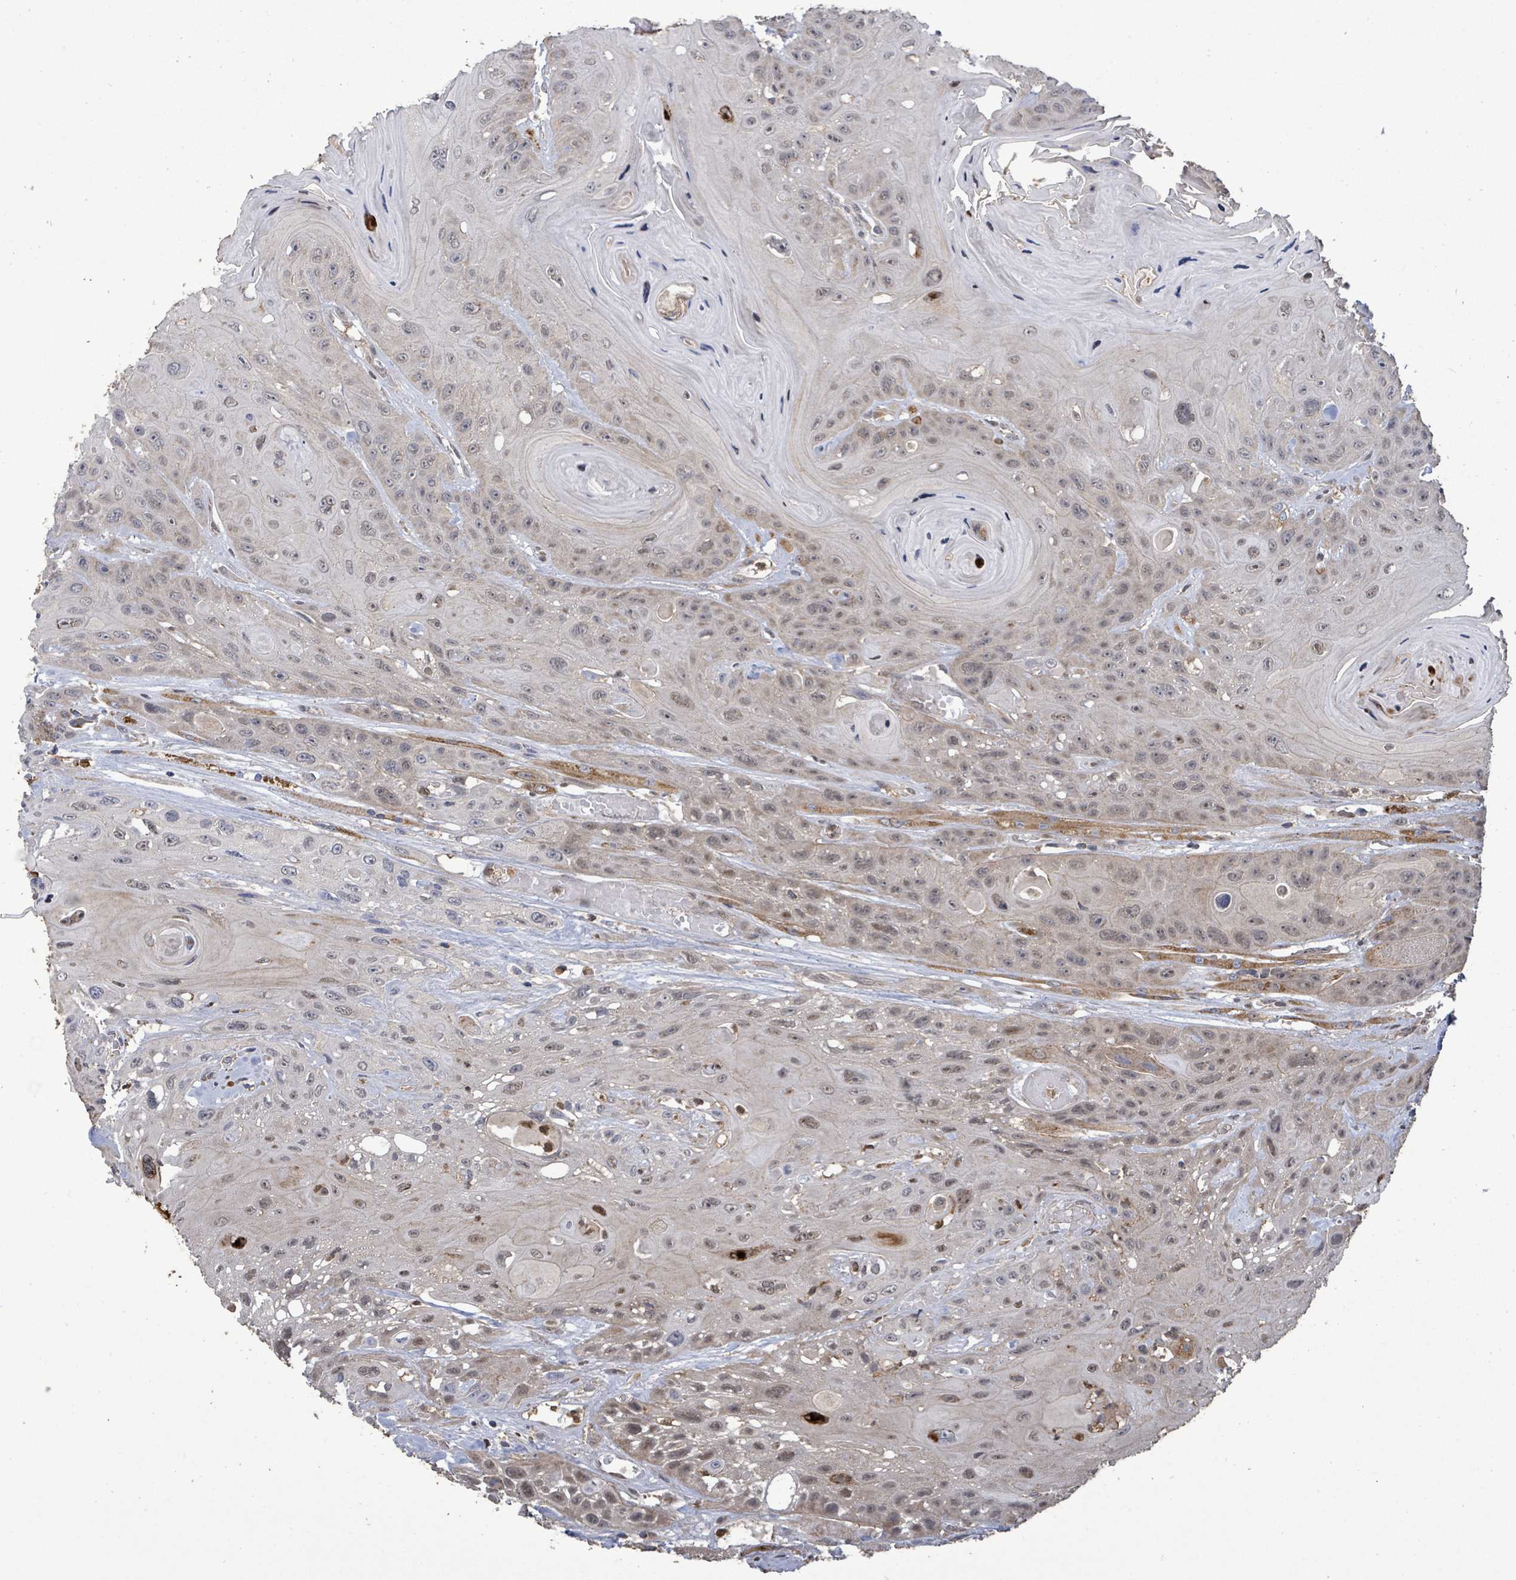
{"staining": {"intensity": "weak", "quantity": "<25%", "location": "cytoplasmic/membranous,nuclear"}, "tissue": "head and neck cancer", "cell_type": "Tumor cells", "image_type": "cancer", "snomed": [{"axis": "morphology", "description": "Squamous cell carcinoma, NOS"}, {"axis": "topography", "description": "Head-Neck"}], "caption": "Immunohistochemistry (IHC) of squamous cell carcinoma (head and neck) displays no expression in tumor cells. Nuclei are stained in blue.", "gene": "COQ6", "patient": {"sex": "female", "age": 59}}